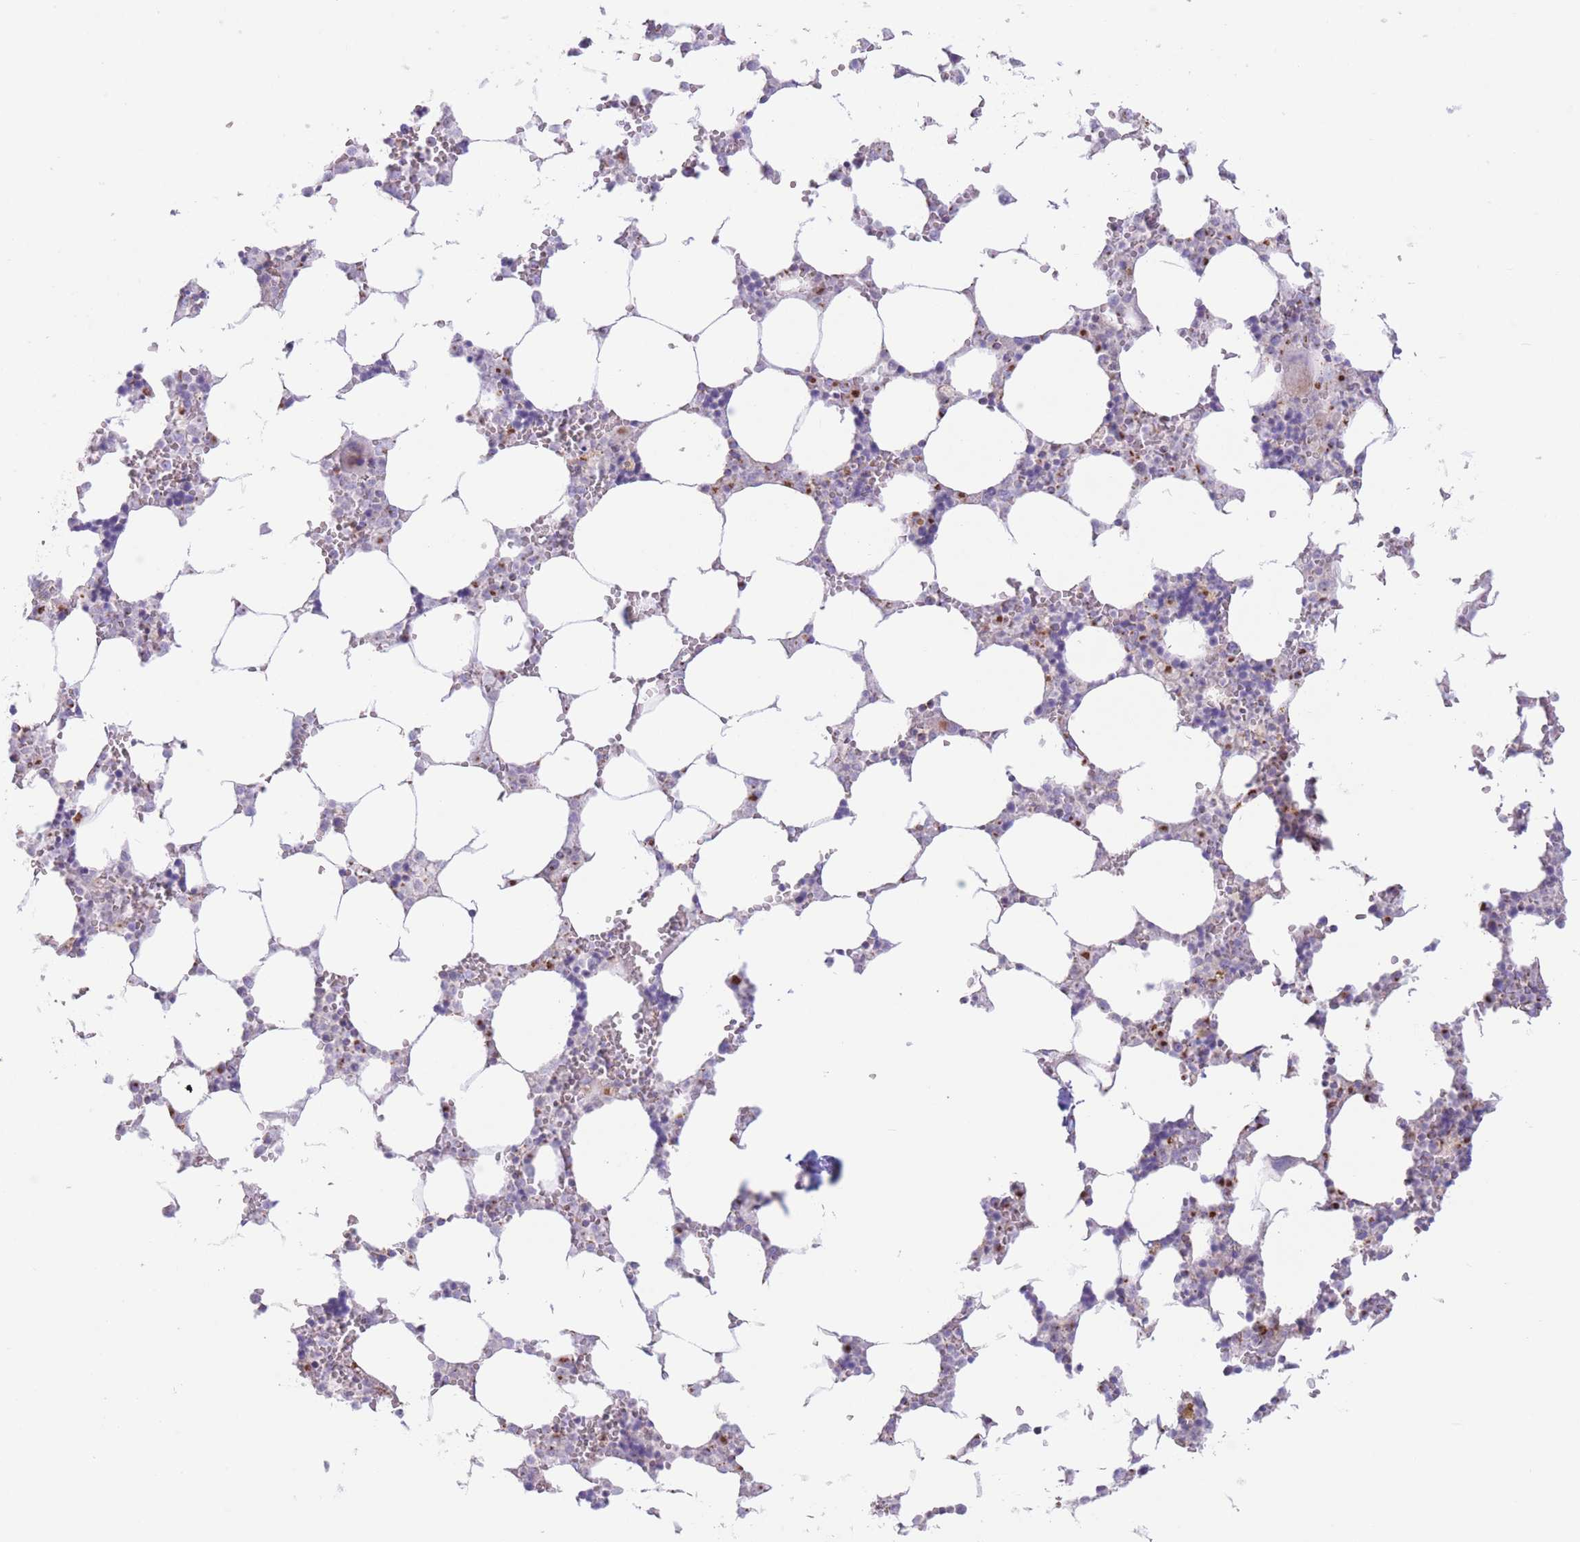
{"staining": {"intensity": "moderate", "quantity": "<25%", "location": "cytoplasmic/membranous"}, "tissue": "bone marrow", "cell_type": "Hematopoietic cells", "image_type": "normal", "snomed": [{"axis": "morphology", "description": "Normal tissue, NOS"}, {"axis": "topography", "description": "Bone marrow"}], "caption": "Immunohistochemical staining of normal bone marrow shows low levels of moderate cytoplasmic/membranous expression in approximately <25% of hematopoietic cells.", "gene": "MPND", "patient": {"sex": "male", "age": 64}}